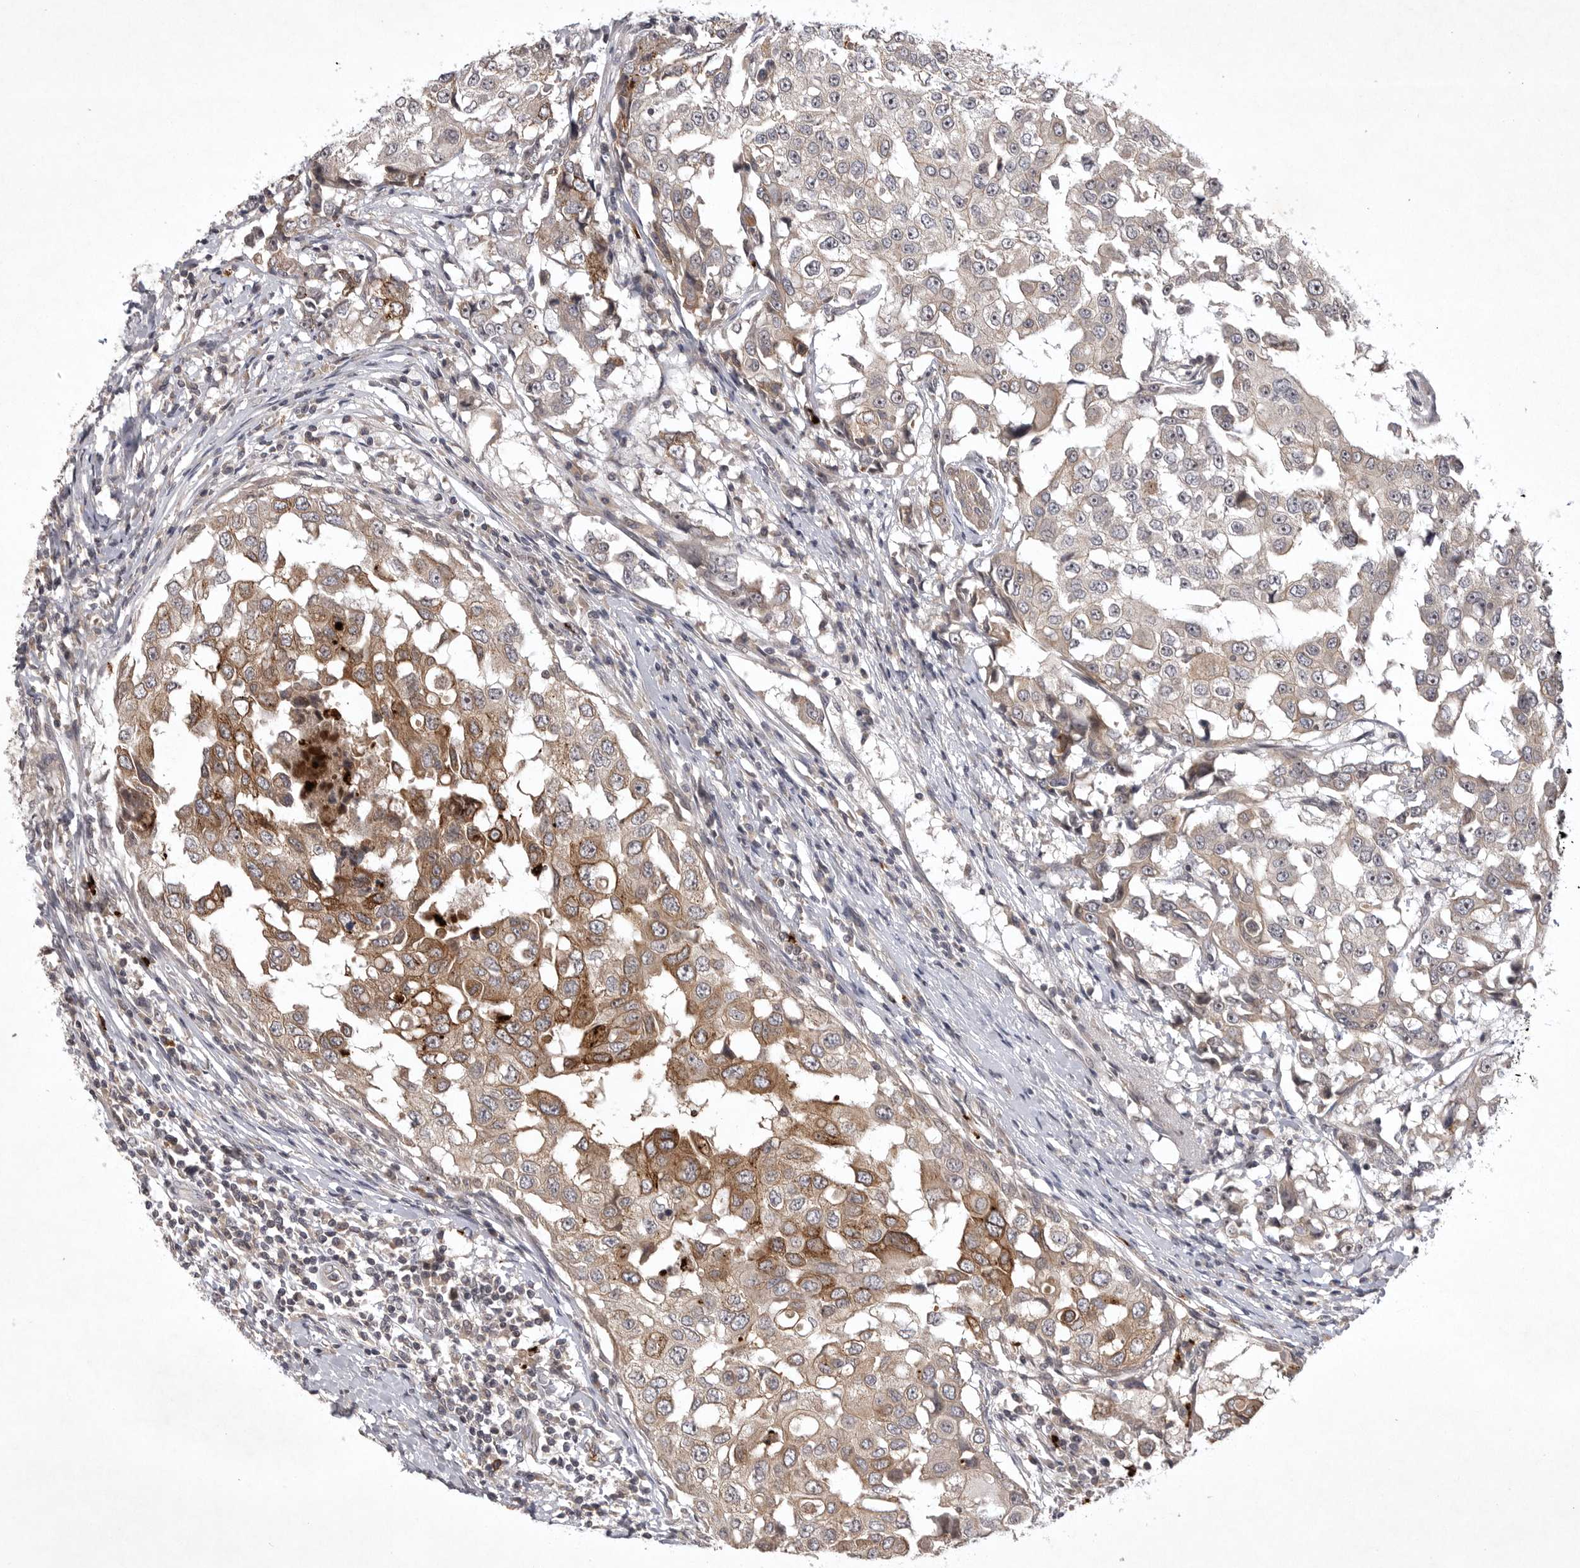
{"staining": {"intensity": "moderate", "quantity": "25%-75%", "location": "cytoplasmic/membranous"}, "tissue": "breast cancer", "cell_type": "Tumor cells", "image_type": "cancer", "snomed": [{"axis": "morphology", "description": "Duct carcinoma"}, {"axis": "topography", "description": "Breast"}], "caption": "Immunohistochemistry image of neoplastic tissue: human breast infiltrating ductal carcinoma stained using IHC exhibits medium levels of moderate protein expression localized specifically in the cytoplasmic/membranous of tumor cells, appearing as a cytoplasmic/membranous brown color.", "gene": "UBE3D", "patient": {"sex": "female", "age": 27}}